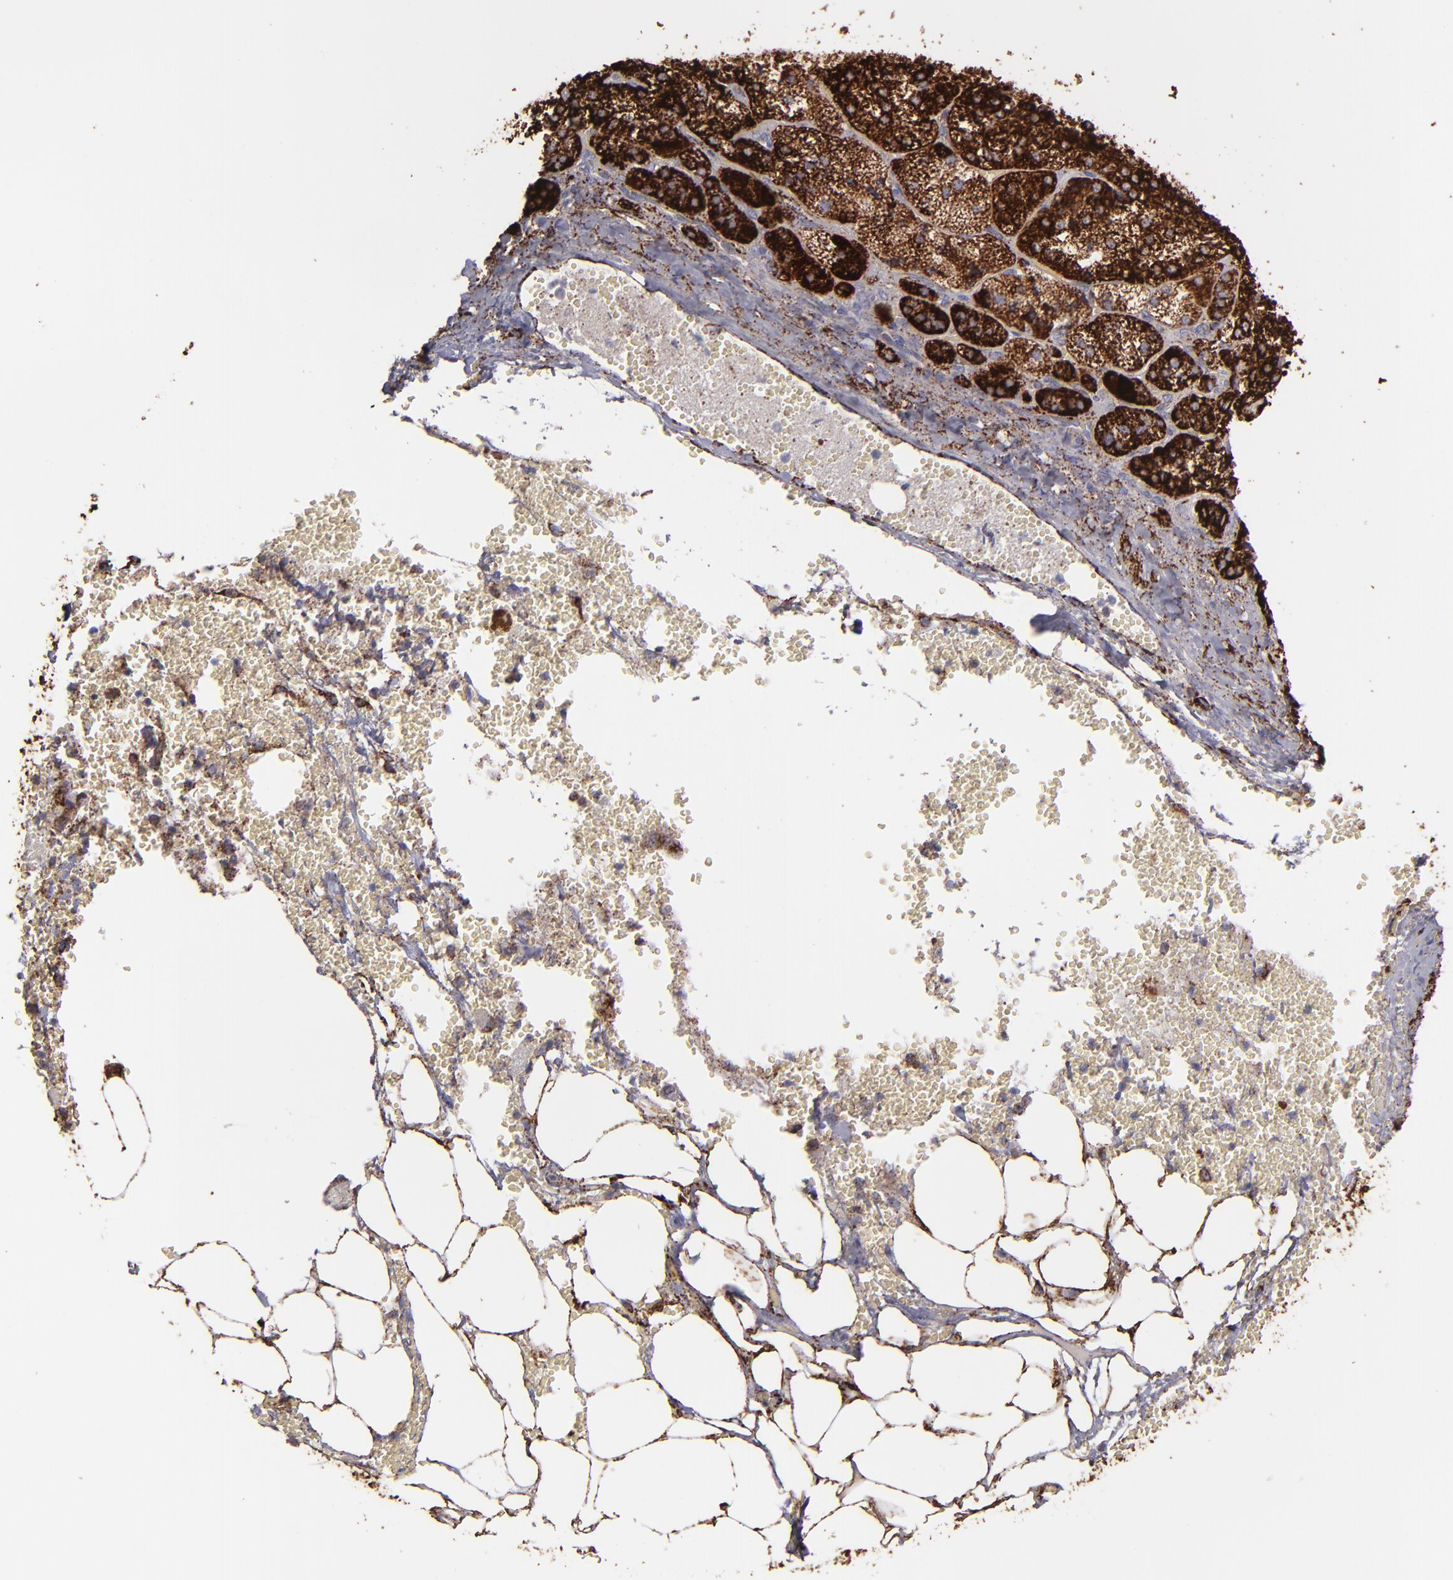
{"staining": {"intensity": "strong", "quantity": ">75%", "location": "cytoplasmic/membranous"}, "tissue": "adrenal gland", "cell_type": "Glandular cells", "image_type": "normal", "snomed": [{"axis": "morphology", "description": "Normal tissue, NOS"}, {"axis": "topography", "description": "Adrenal gland"}], "caption": "Immunohistochemical staining of unremarkable adrenal gland displays >75% levels of strong cytoplasmic/membranous protein staining in about >75% of glandular cells.", "gene": "MAOB", "patient": {"sex": "female", "age": 71}}